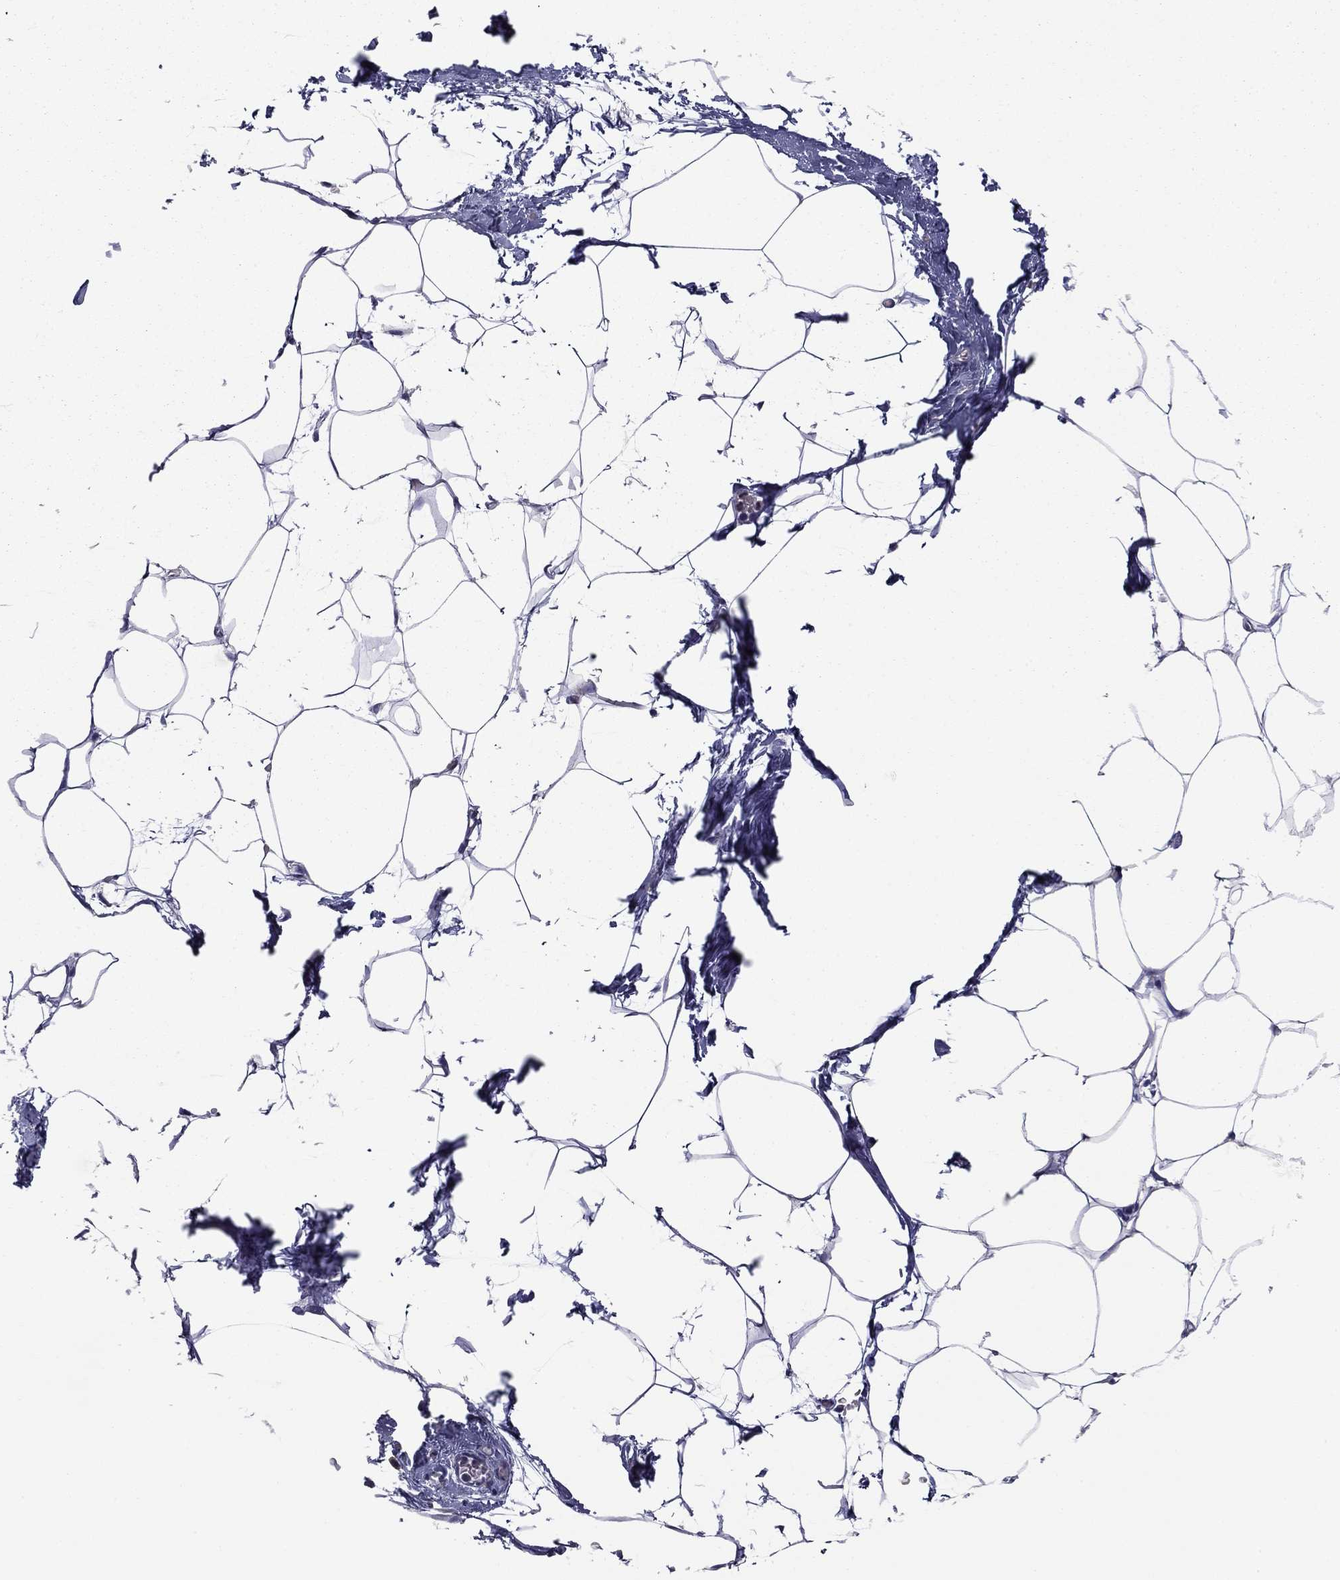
{"staining": {"intensity": "negative", "quantity": "none", "location": "none"}, "tissue": "adipose tissue", "cell_type": "Adipocytes", "image_type": "normal", "snomed": [{"axis": "morphology", "description": "Normal tissue, NOS"}, {"axis": "topography", "description": "Adipose tissue"}], "caption": "Unremarkable adipose tissue was stained to show a protein in brown. There is no significant expression in adipocytes. (DAB (3,3'-diaminobenzidine) IHC visualized using brightfield microscopy, high magnification).", "gene": "TCHH", "patient": {"sex": "male", "age": 57}}